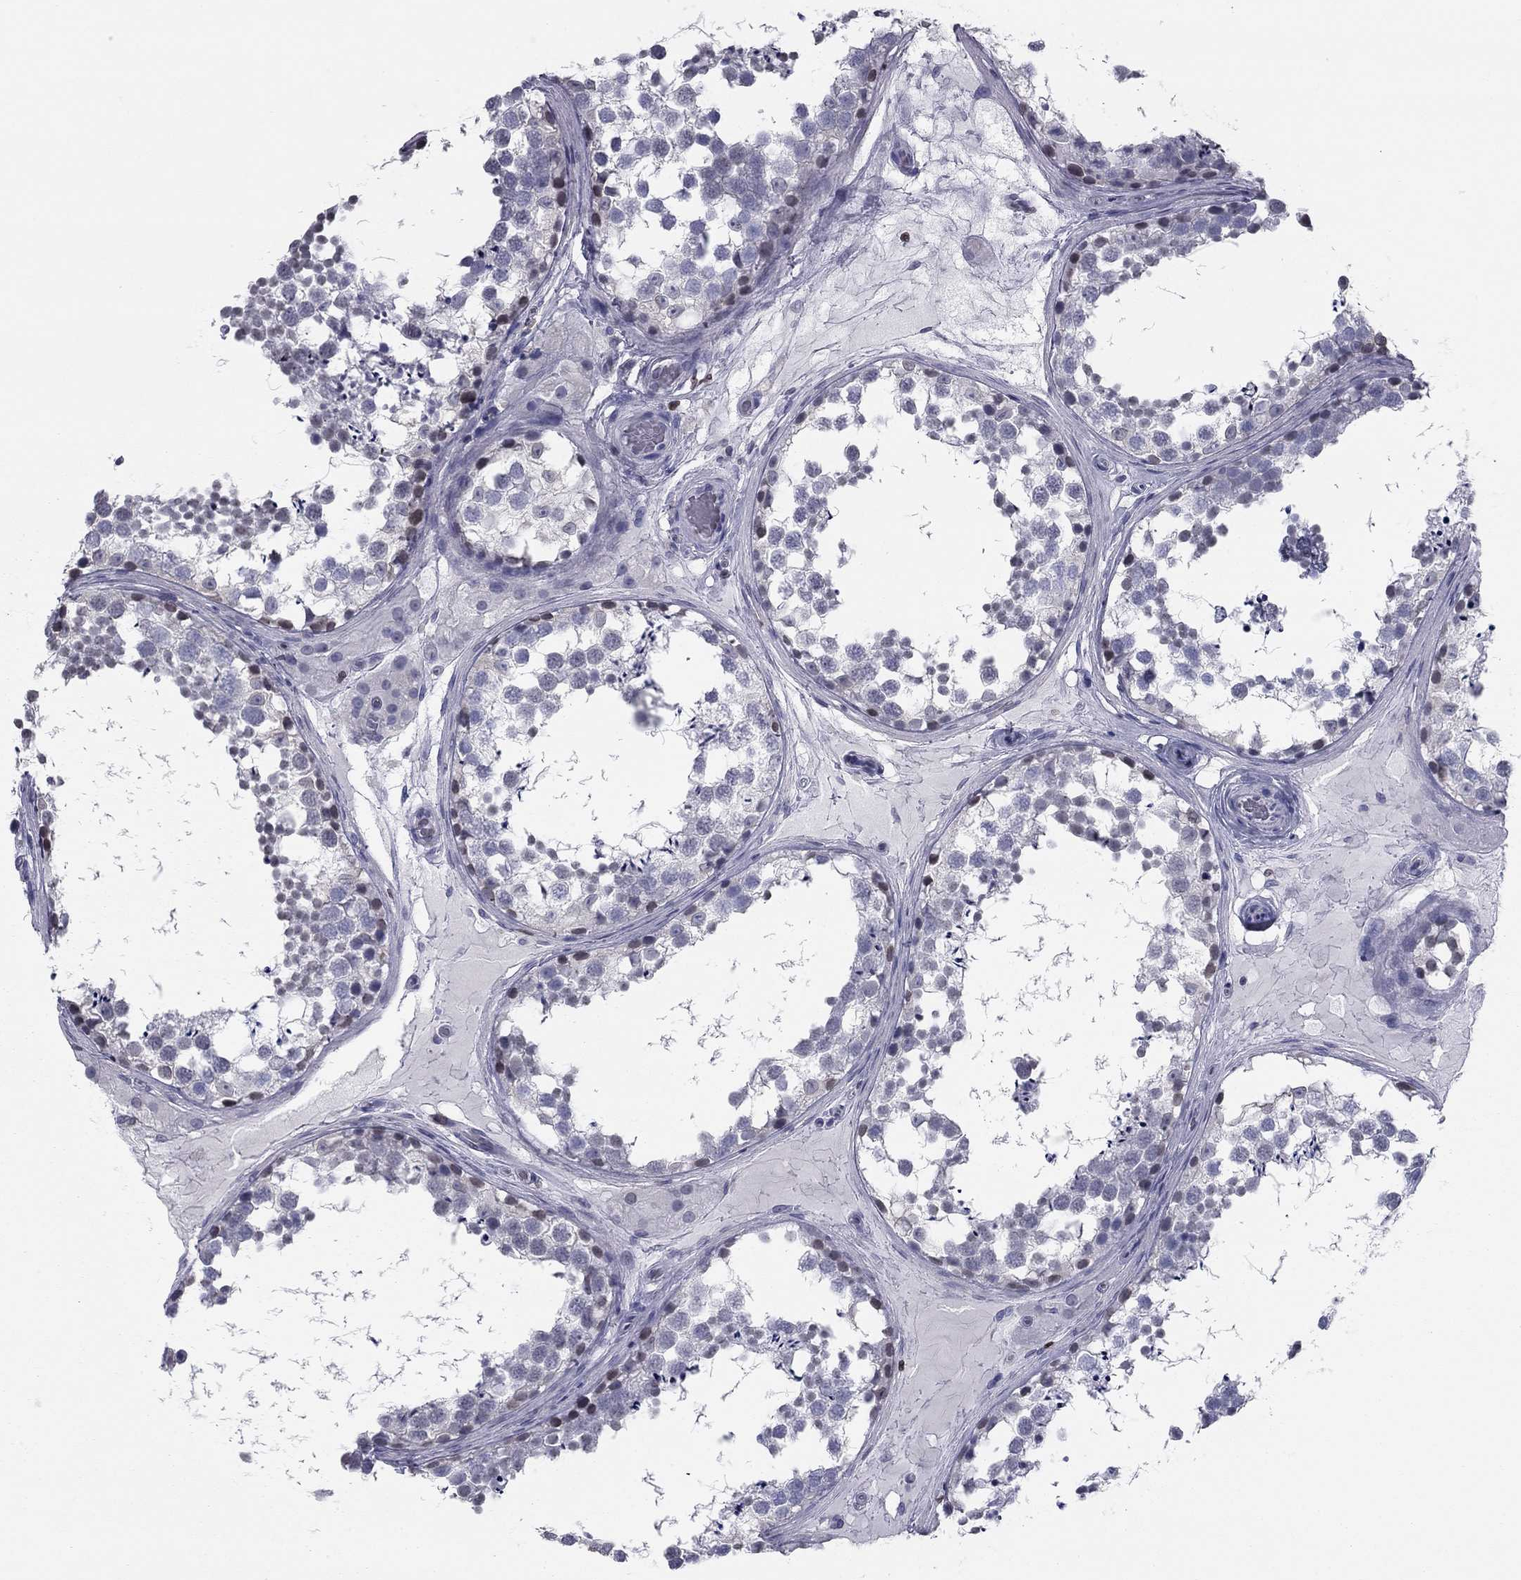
{"staining": {"intensity": "weak", "quantity": "<25%", "location": "nuclear"}, "tissue": "testis", "cell_type": "Cells in seminiferous ducts", "image_type": "normal", "snomed": [{"axis": "morphology", "description": "Normal tissue, NOS"}, {"axis": "morphology", "description": "Seminoma, NOS"}, {"axis": "topography", "description": "Testis"}], "caption": "Immunohistochemical staining of normal human testis reveals no significant positivity in cells in seminiferous ducts.", "gene": "ESPL1", "patient": {"sex": "male", "age": 65}}